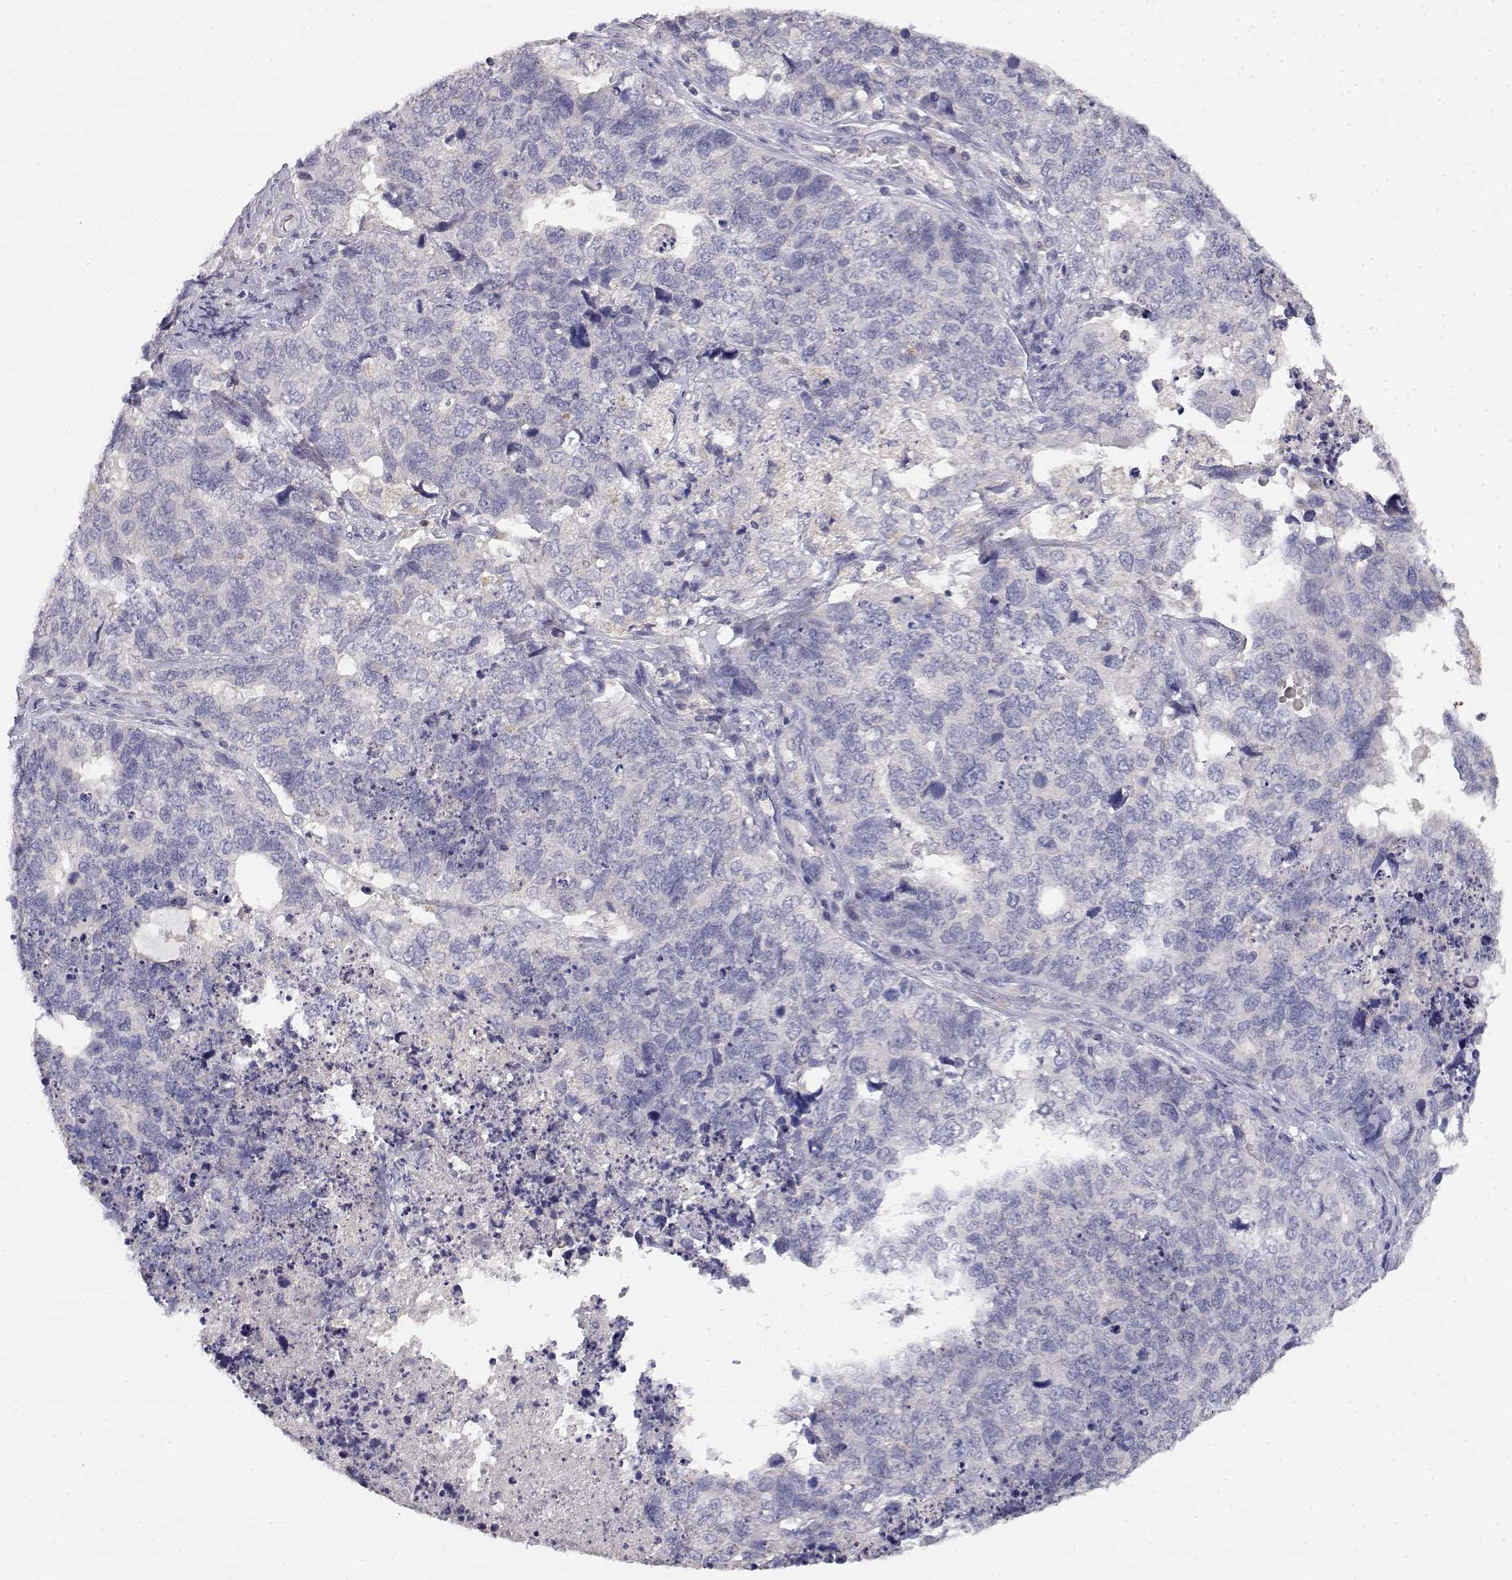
{"staining": {"intensity": "negative", "quantity": "none", "location": "none"}, "tissue": "cervical cancer", "cell_type": "Tumor cells", "image_type": "cancer", "snomed": [{"axis": "morphology", "description": "Squamous cell carcinoma, NOS"}, {"axis": "topography", "description": "Cervix"}], "caption": "Tumor cells are negative for protein expression in human cervical cancer.", "gene": "ADA", "patient": {"sex": "female", "age": 63}}